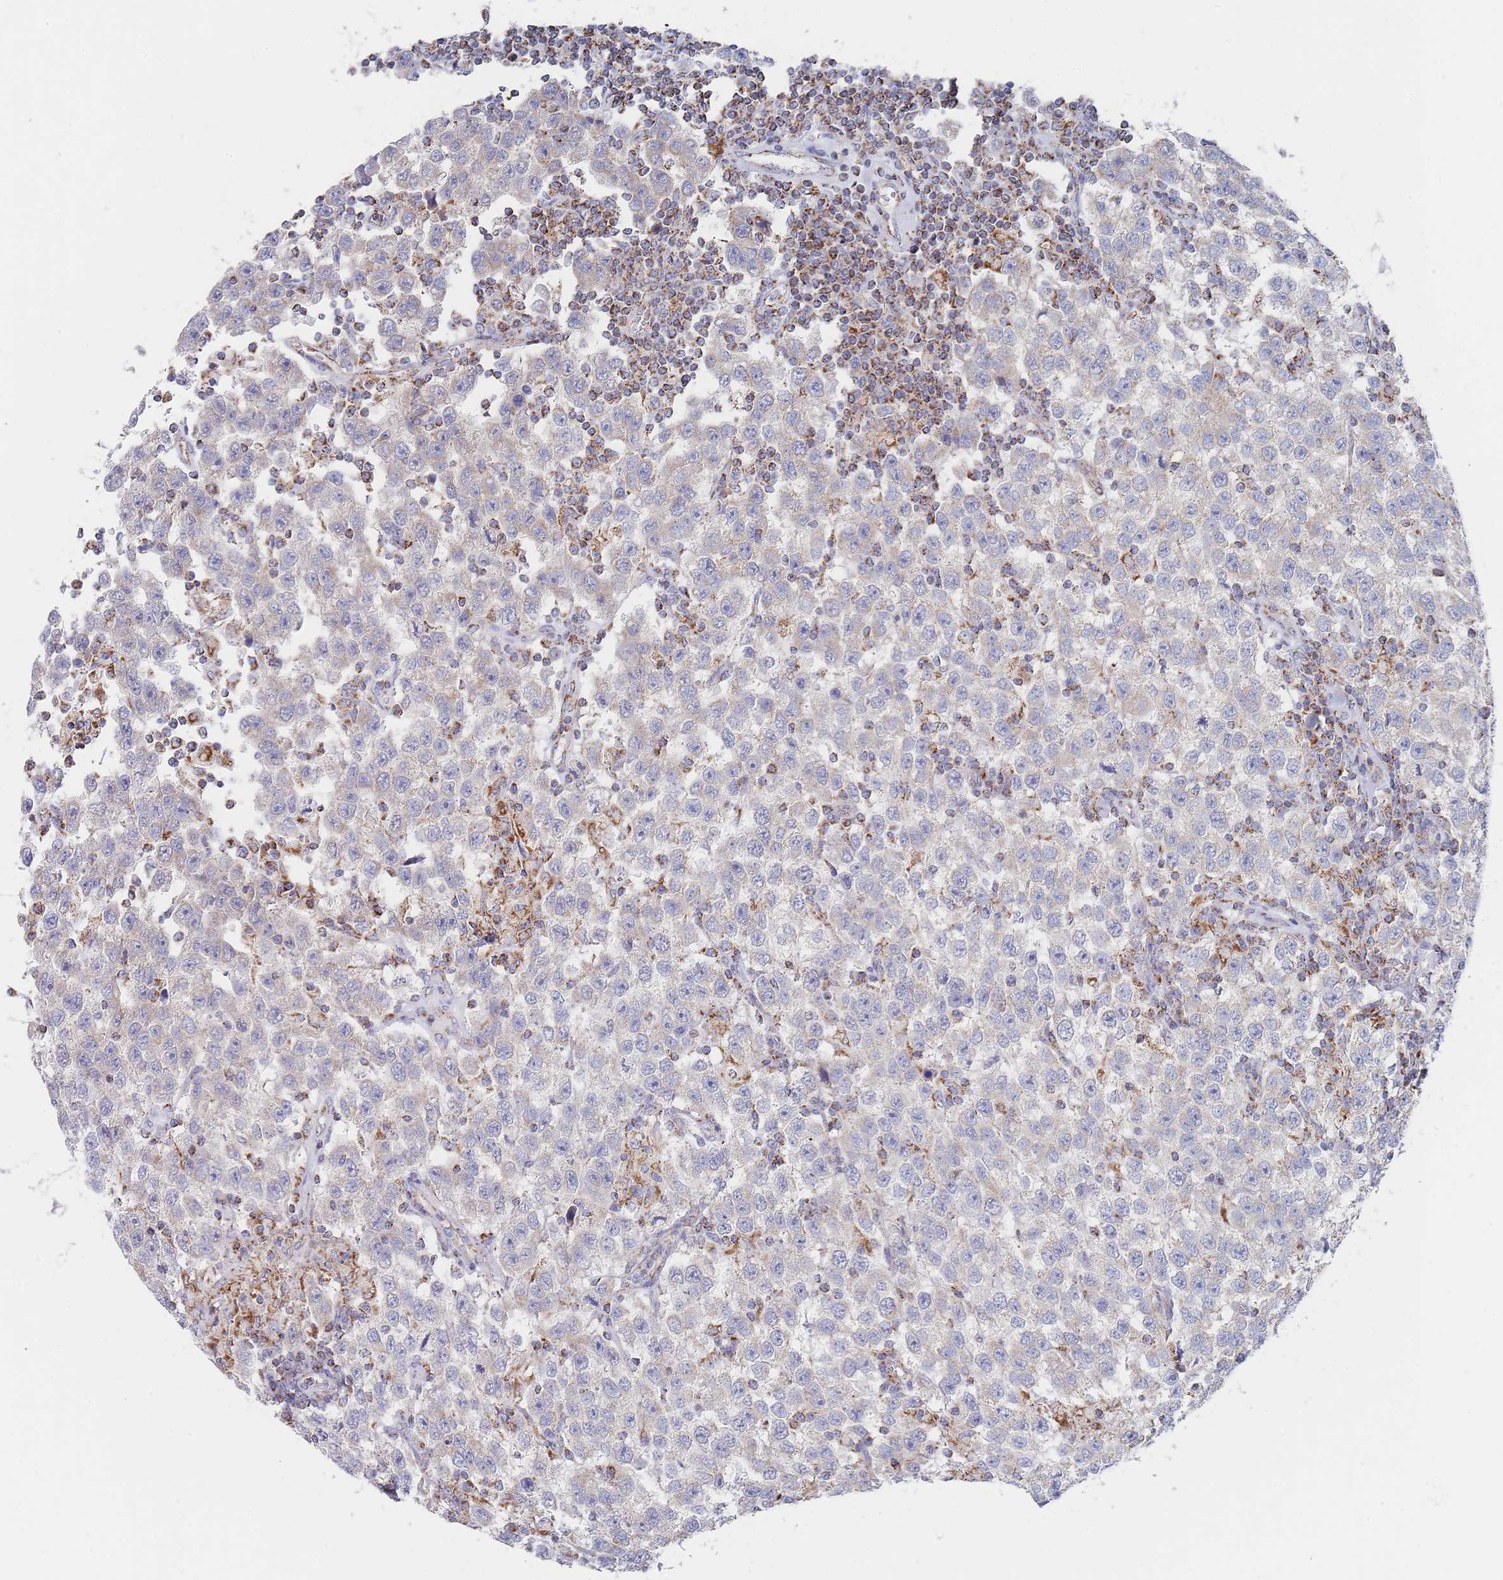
{"staining": {"intensity": "negative", "quantity": "none", "location": "none"}, "tissue": "testis cancer", "cell_type": "Tumor cells", "image_type": "cancer", "snomed": [{"axis": "morphology", "description": "Seminoma, NOS"}, {"axis": "topography", "description": "Testis"}], "caption": "Tumor cells are negative for brown protein staining in seminoma (testis).", "gene": "IKZF4", "patient": {"sex": "male", "age": 41}}